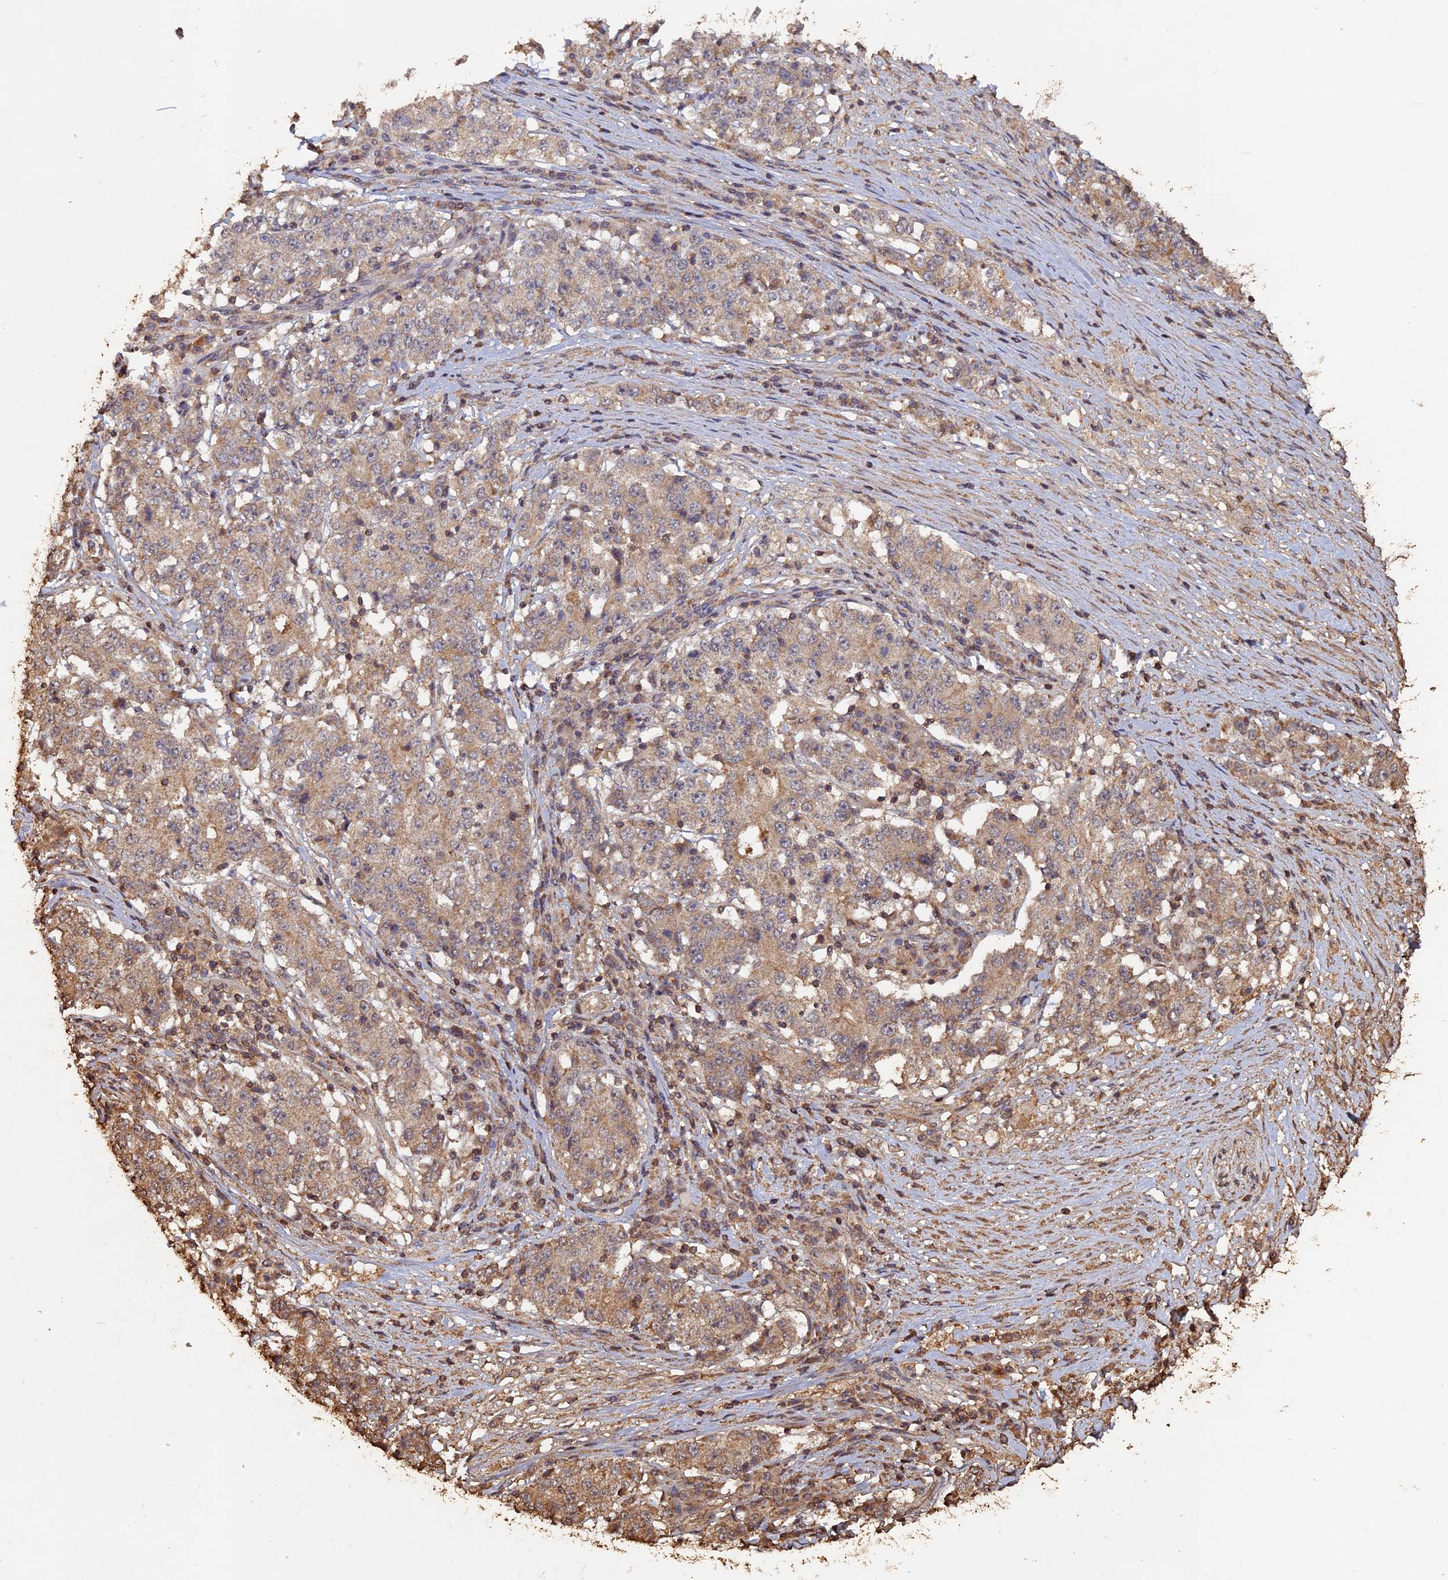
{"staining": {"intensity": "moderate", "quantity": "25%-75%", "location": "cytoplasmic/membranous"}, "tissue": "stomach cancer", "cell_type": "Tumor cells", "image_type": "cancer", "snomed": [{"axis": "morphology", "description": "Adenocarcinoma, NOS"}, {"axis": "topography", "description": "Stomach"}], "caption": "Protein staining of stomach adenocarcinoma tissue reveals moderate cytoplasmic/membranous expression in about 25%-75% of tumor cells.", "gene": "HUNK", "patient": {"sex": "male", "age": 59}}